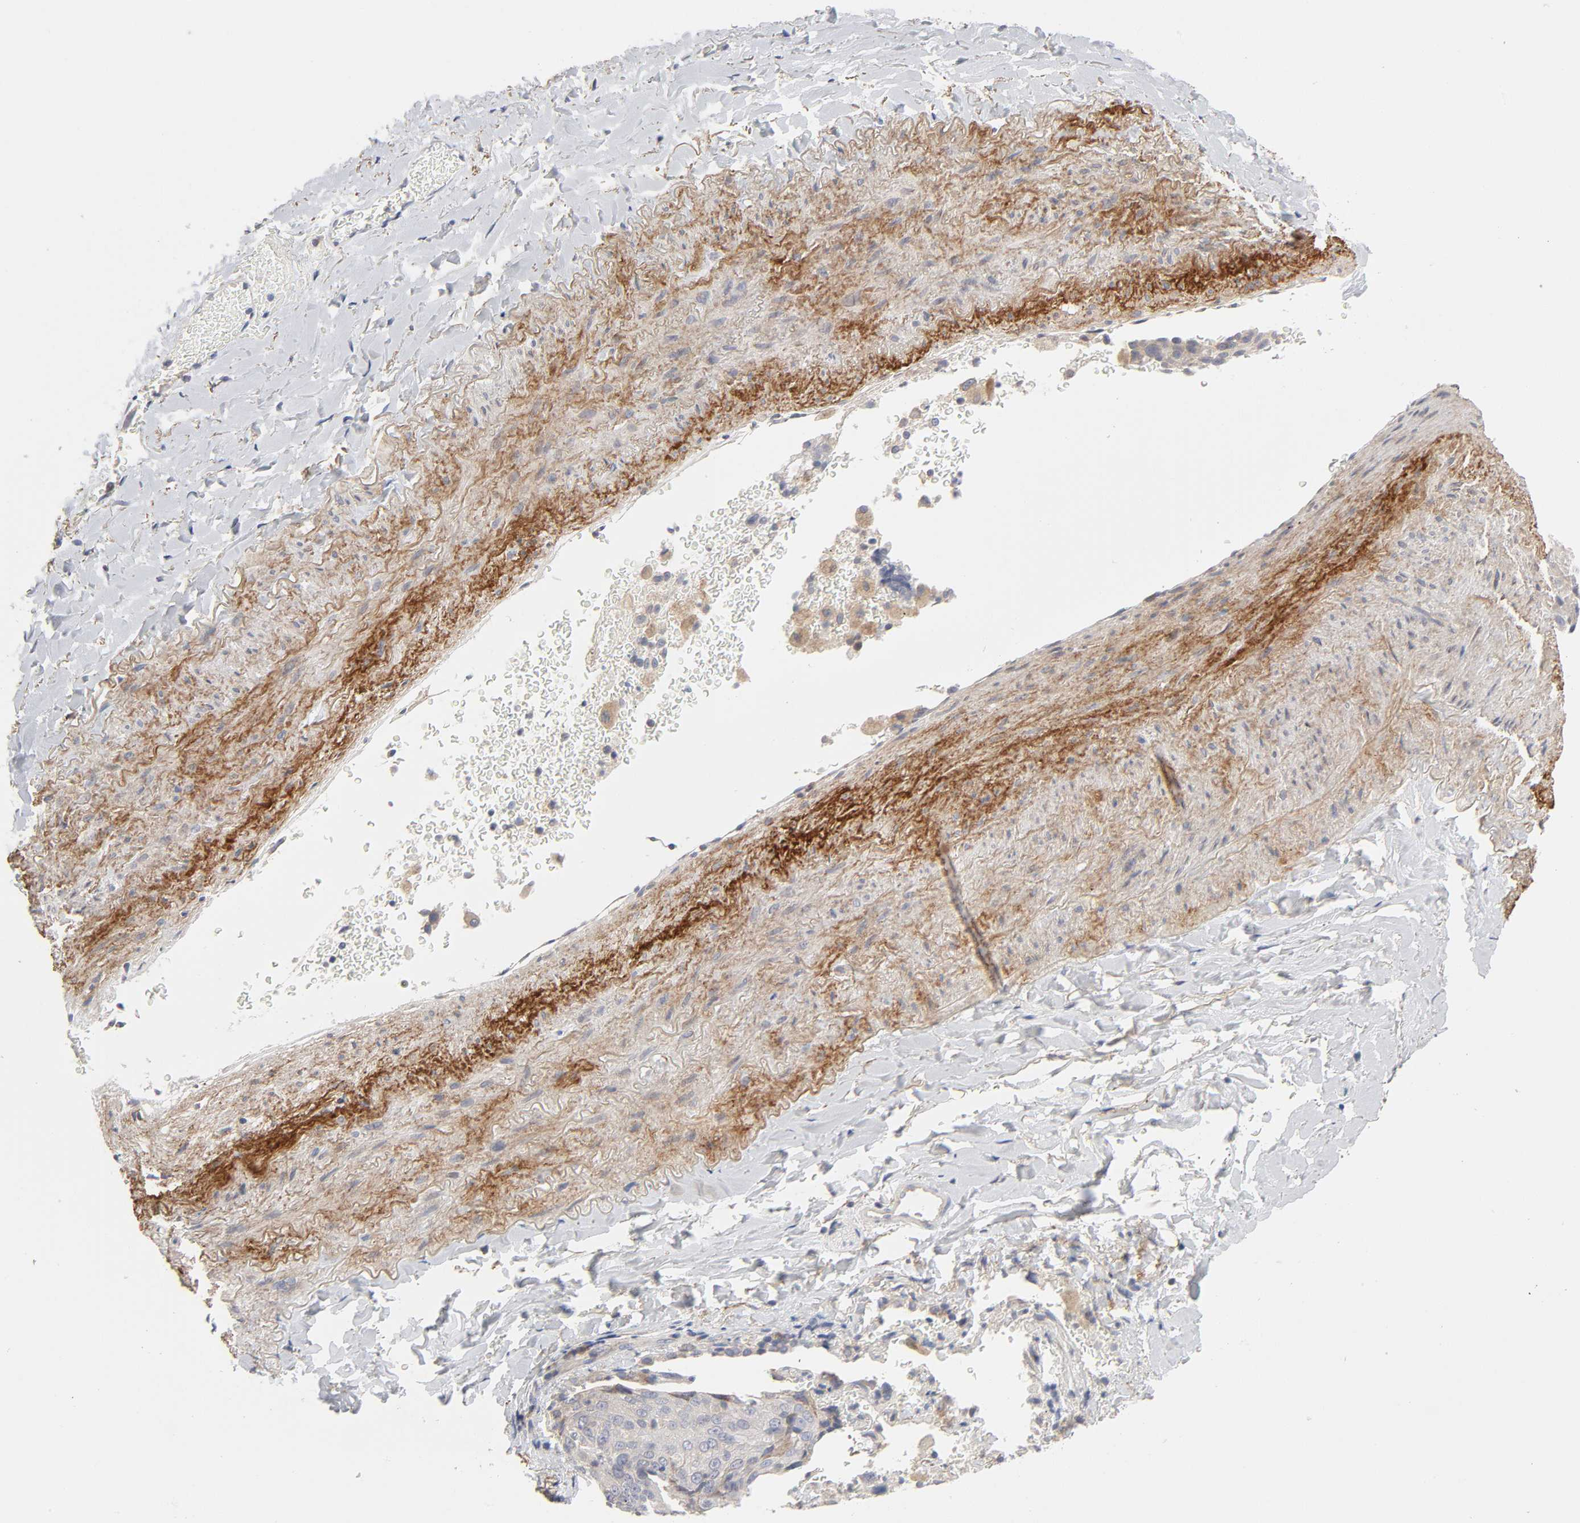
{"staining": {"intensity": "weak", "quantity": "<25%", "location": "cytoplasmic/membranous"}, "tissue": "lung cancer", "cell_type": "Tumor cells", "image_type": "cancer", "snomed": [{"axis": "morphology", "description": "Squamous cell carcinoma, NOS"}, {"axis": "topography", "description": "Lung"}], "caption": "Photomicrograph shows no significant protein staining in tumor cells of lung cancer (squamous cell carcinoma).", "gene": "IL4R", "patient": {"sex": "male", "age": 54}}